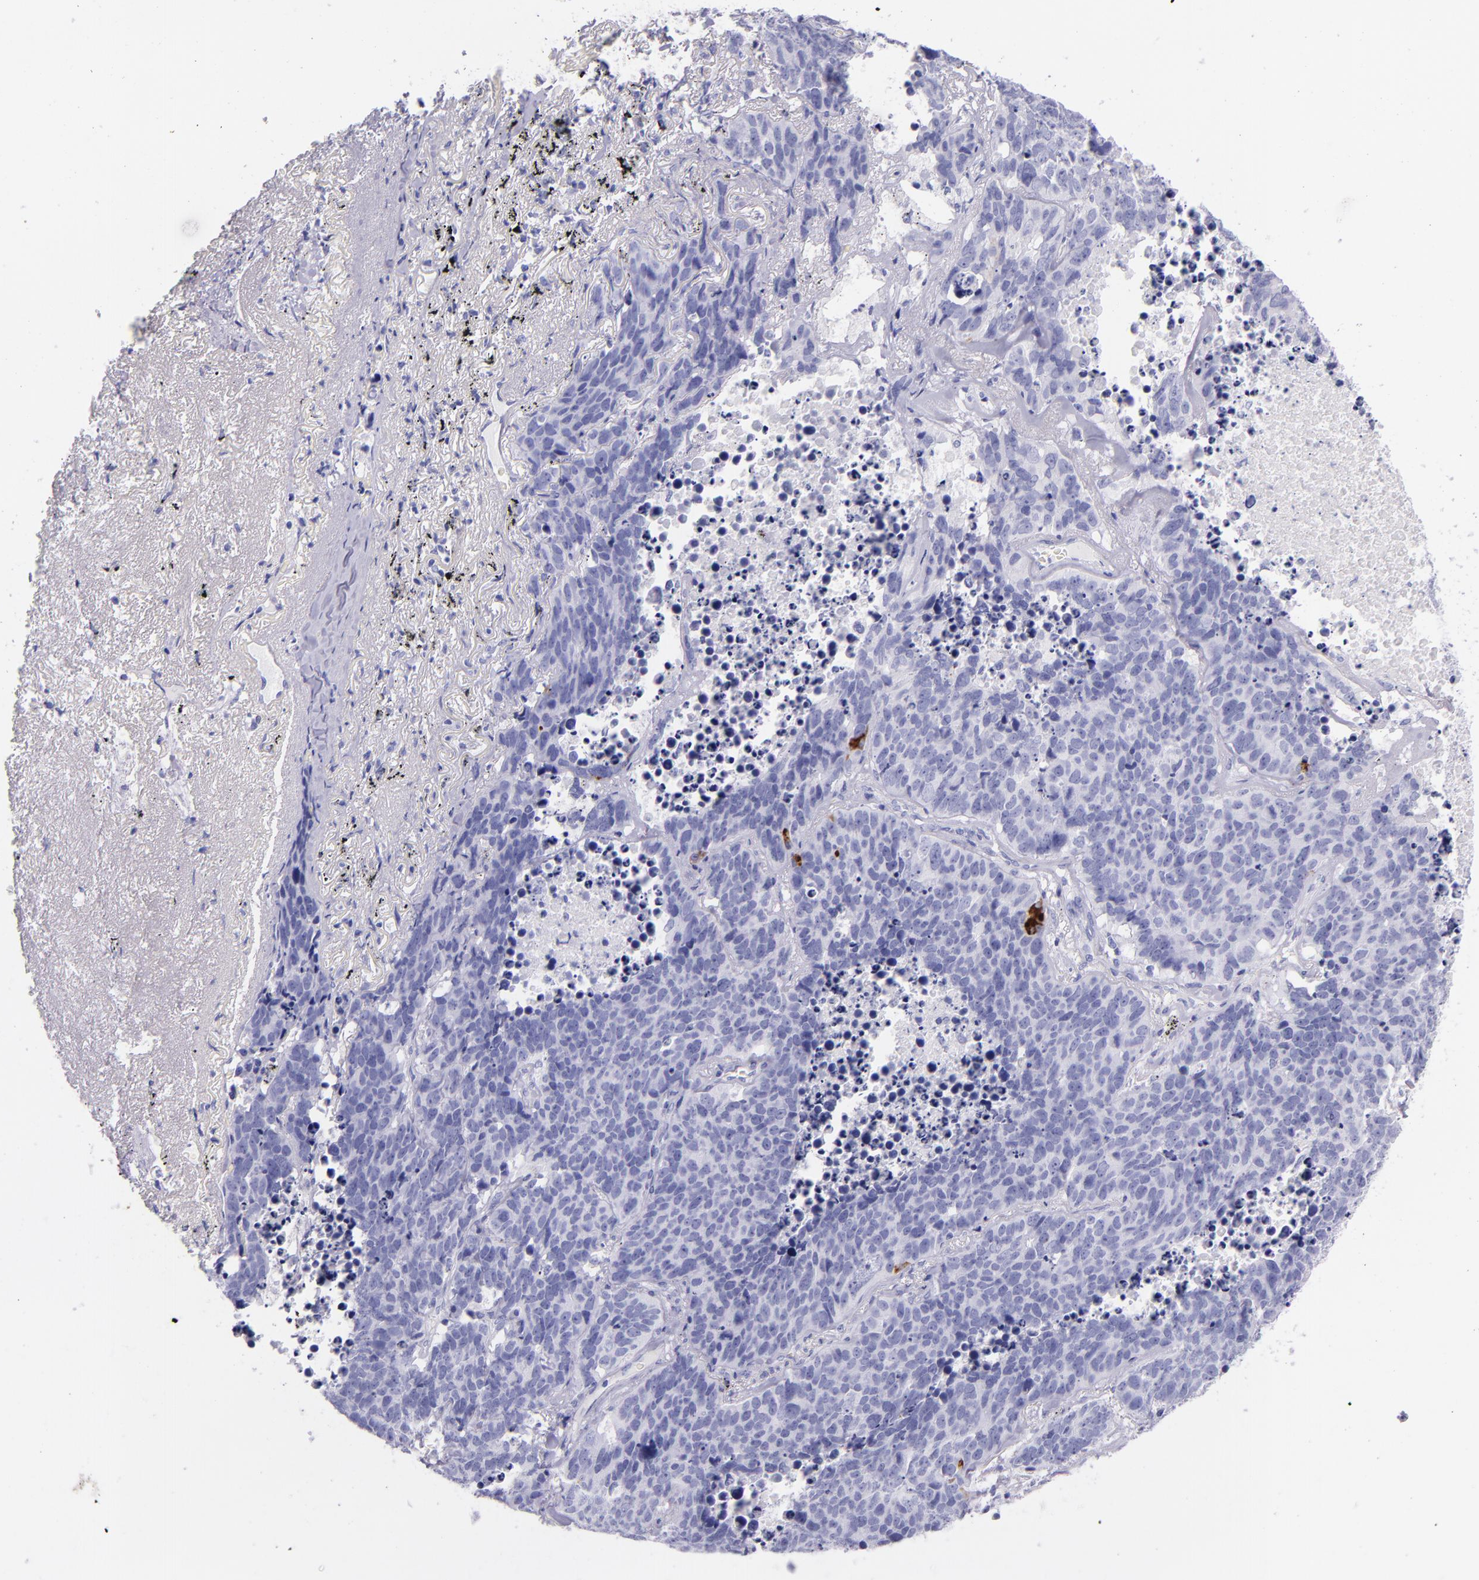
{"staining": {"intensity": "negative", "quantity": "none", "location": "none"}, "tissue": "lung cancer", "cell_type": "Tumor cells", "image_type": "cancer", "snomed": [{"axis": "morphology", "description": "Carcinoid, malignant, NOS"}, {"axis": "topography", "description": "Lung"}], "caption": "A histopathology image of malignant carcinoid (lung) stained for a protein reveals no brown staining in tumor cells.", "gene": "SFTPB", "patient": {"sex": "male", "age": 60}}